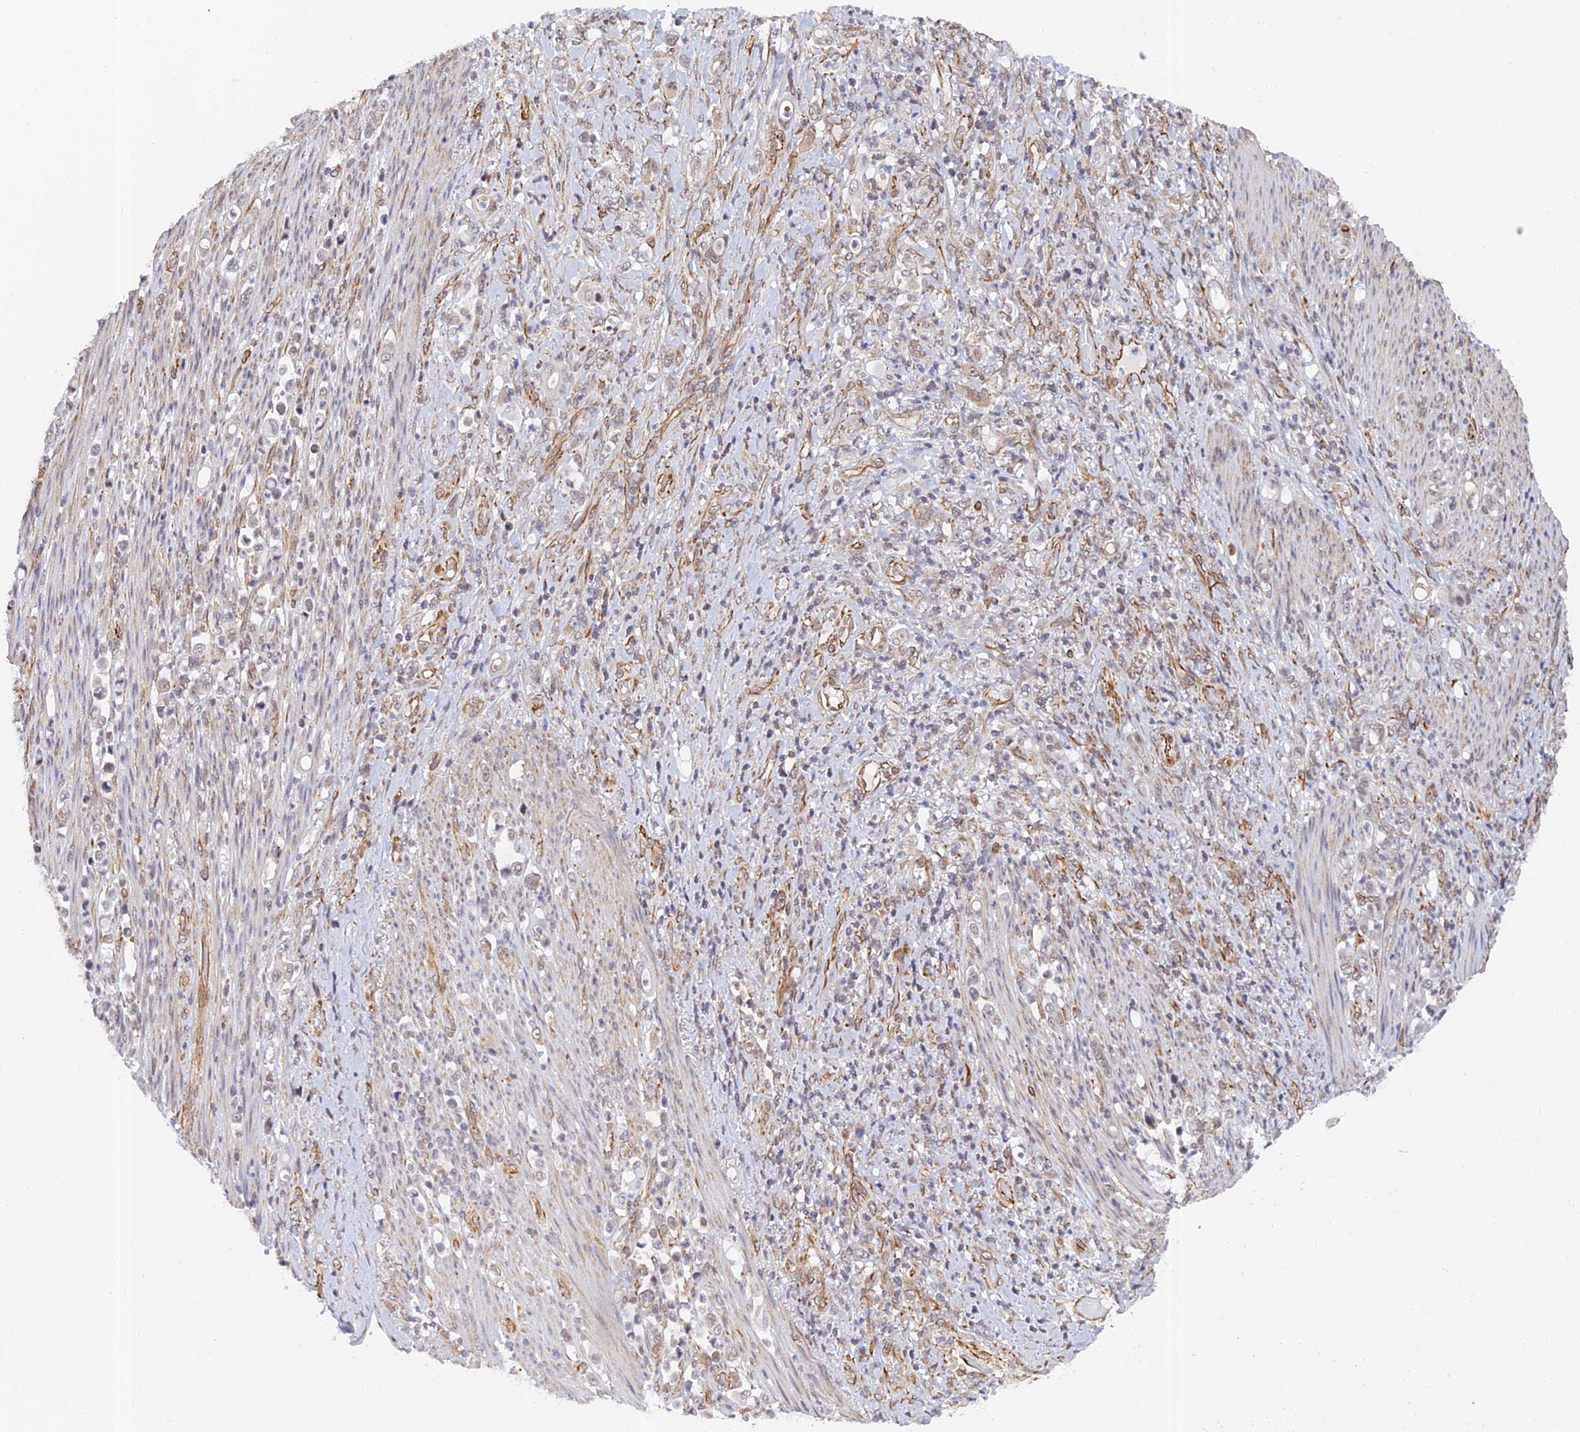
{"staining": {"intensity": "weak", "quantity": "<25%", "location": "nuclear"}, "tissue": "stomach cancer", "cell_type": "Tumor cells", "image_type": "cancer", "snomed": [{"axis": "morphology", "description": "Normal tissue, NOS"}, {"axis": "morphology", "description": "Adenocarcinoma, NOS"}, {"axis": "topography", "description": "Stomach"}], "caption": "This is a image of immunohistochemistry (IHC) staining of stomach adenocarcinoma, which shows no staining in tumor cells.", "gene": "PAGR1", "patient": {"sex": "female", "age": 79}}